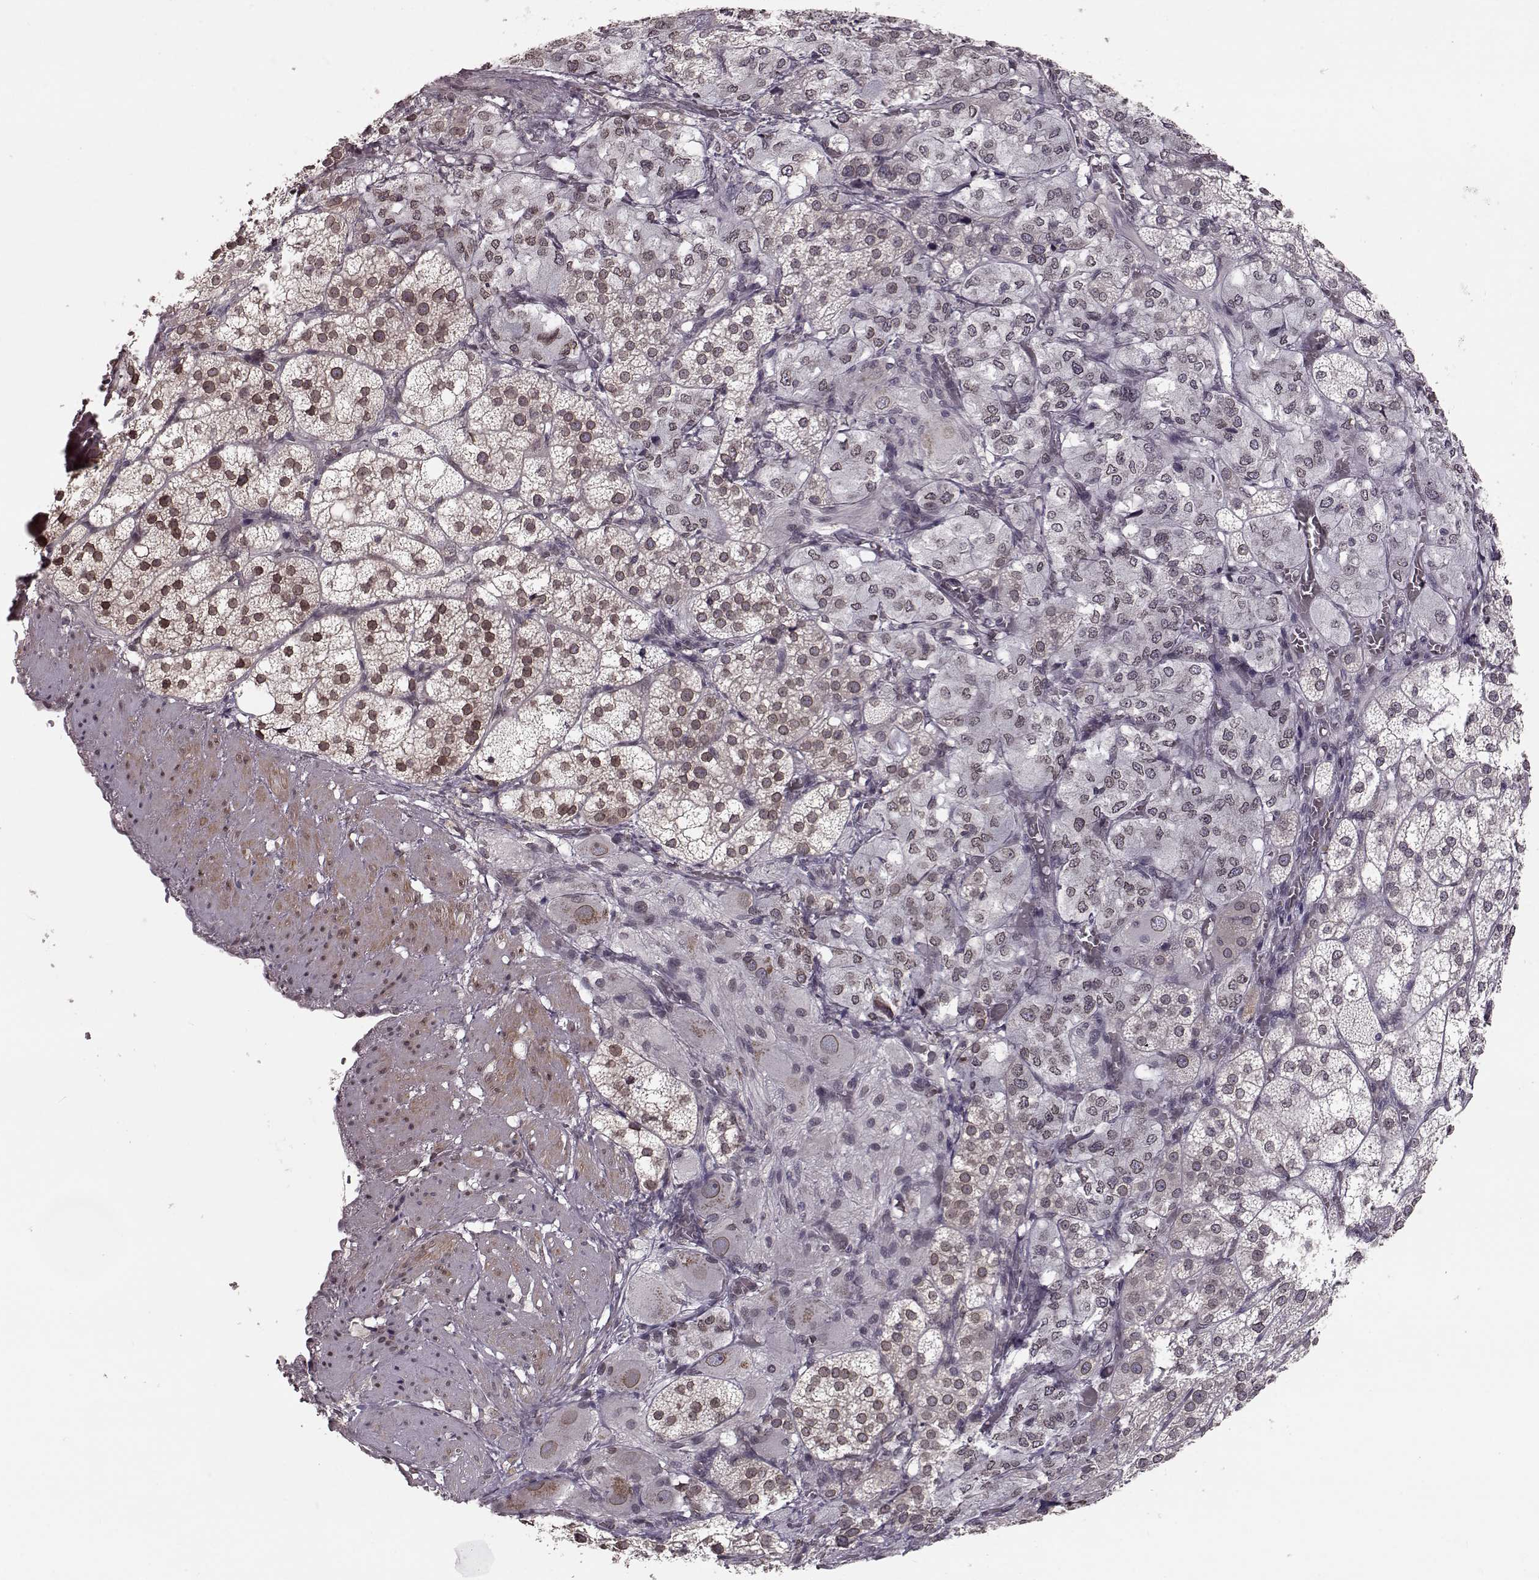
{"staining": {"intensity": "weak", "quantity": ">75%", "location": "cytoplasmic/membranous,nuclear"}, "tissue": "adrenal gland", "cell_type": "Glandular cells", "image_type": "normal", "snomed": [{"axis": "morphology", "description": "Normal tissue, NOS"}, {"axis": "topography", "description": "Adrenal gland"}], "caption": "The immunohistochemical stain highlights weak cytoplasmic/membranous,nuclear staining in glandular cells of normal adrenal gland. (Brightfield microscopy of DAB IHC at high magnification).", "gene": "NUP37", "patient": {"sex": "female", "age": 60}}